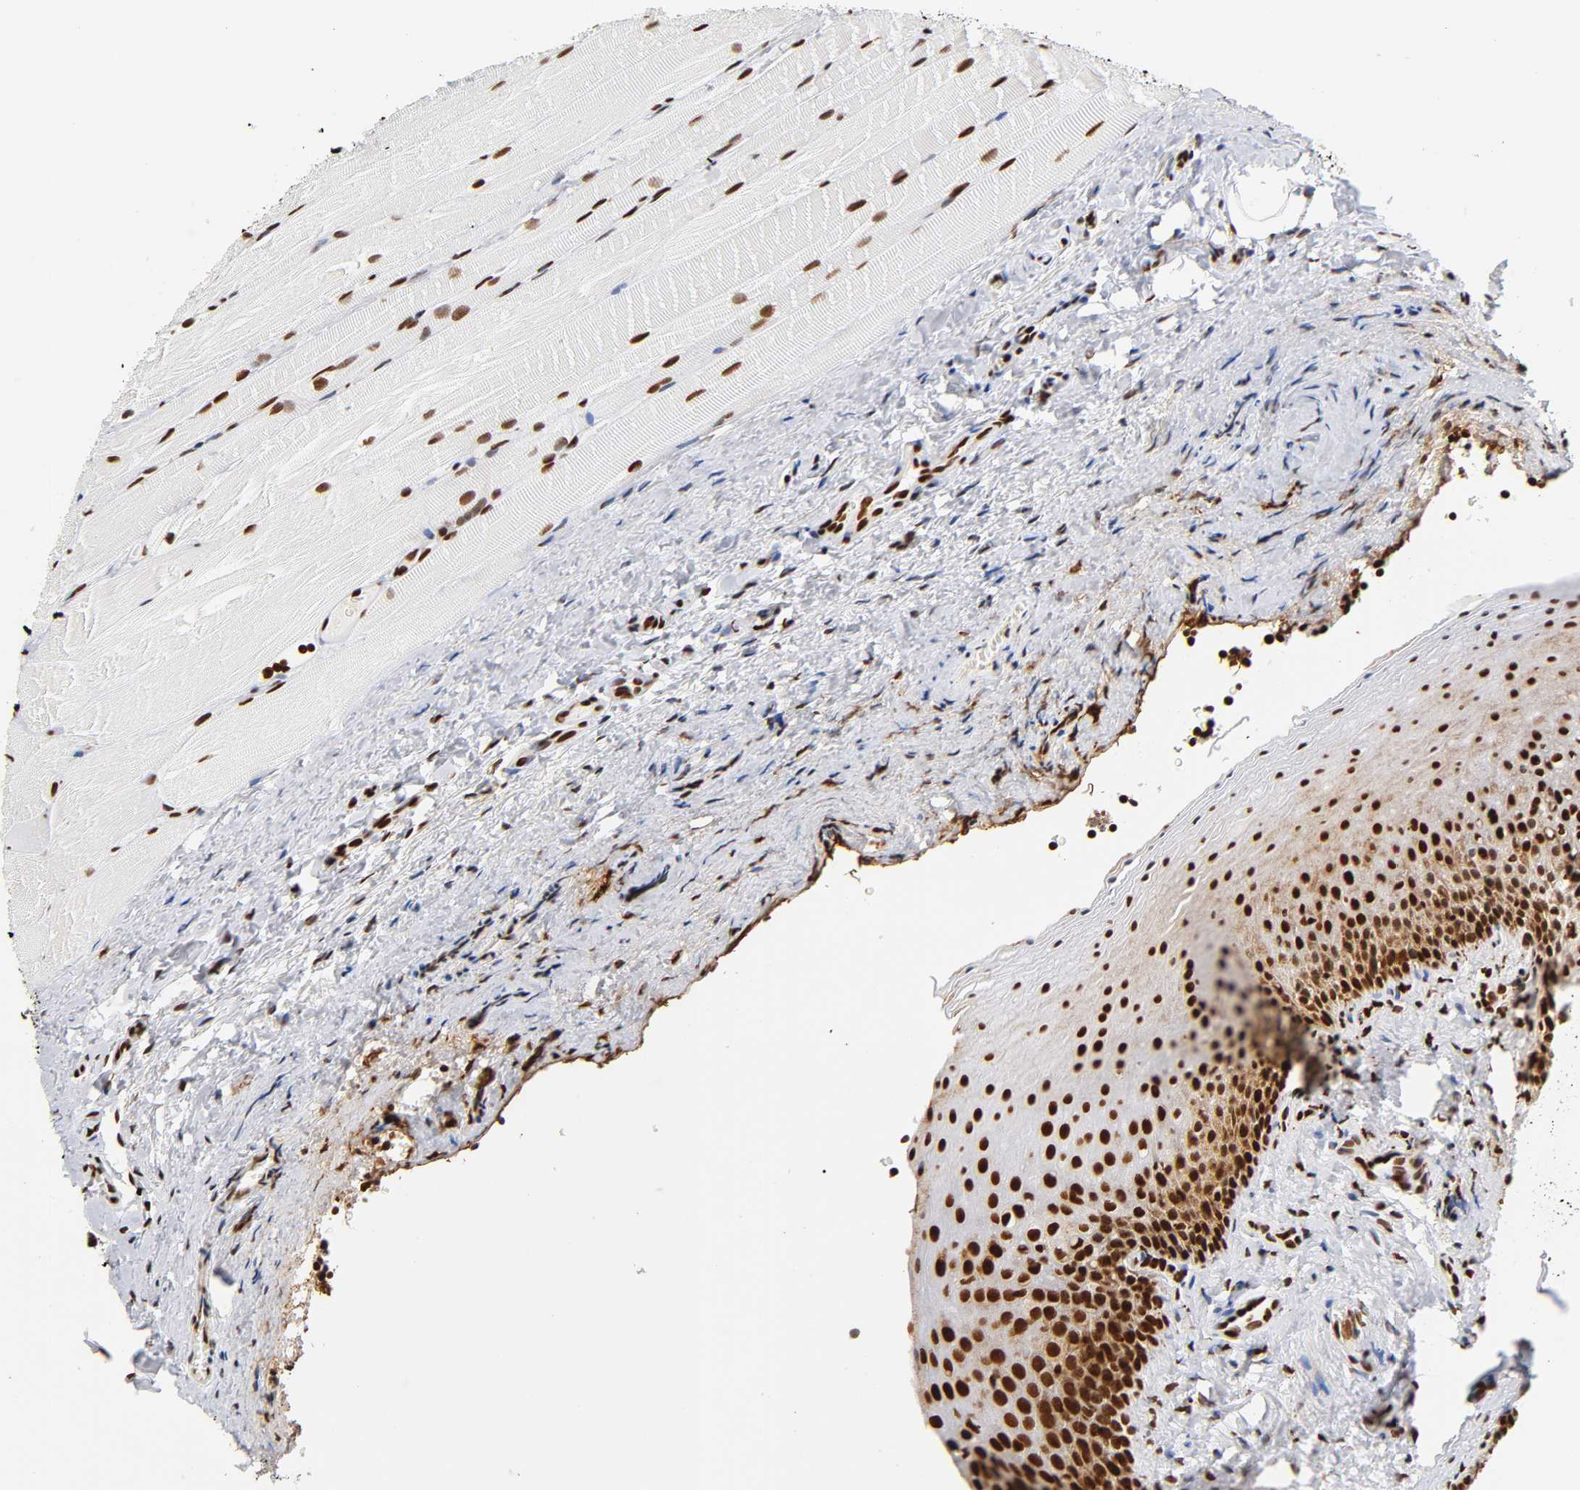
{"staining": {"intensity": "strong", "quantity": ">75%", "location": "nuclear"}, "tissue": "oral mucosa", "cell_type": "Squamous epithelial cells", "image_type": "normal", "snomed": [{"axis": "morphology", "description": "Normal tissue, NOS"}, {"axis": "topography", "description": "Oral tissue"}], "caption": "Protein staining of normal oral mucosa reveals strong nuclear expression in about >75% of squamous epithelial cells. Nuclei are stained in blue.", "gene": "XRCC6", "patient": {"sex": "male", "age": 20}}